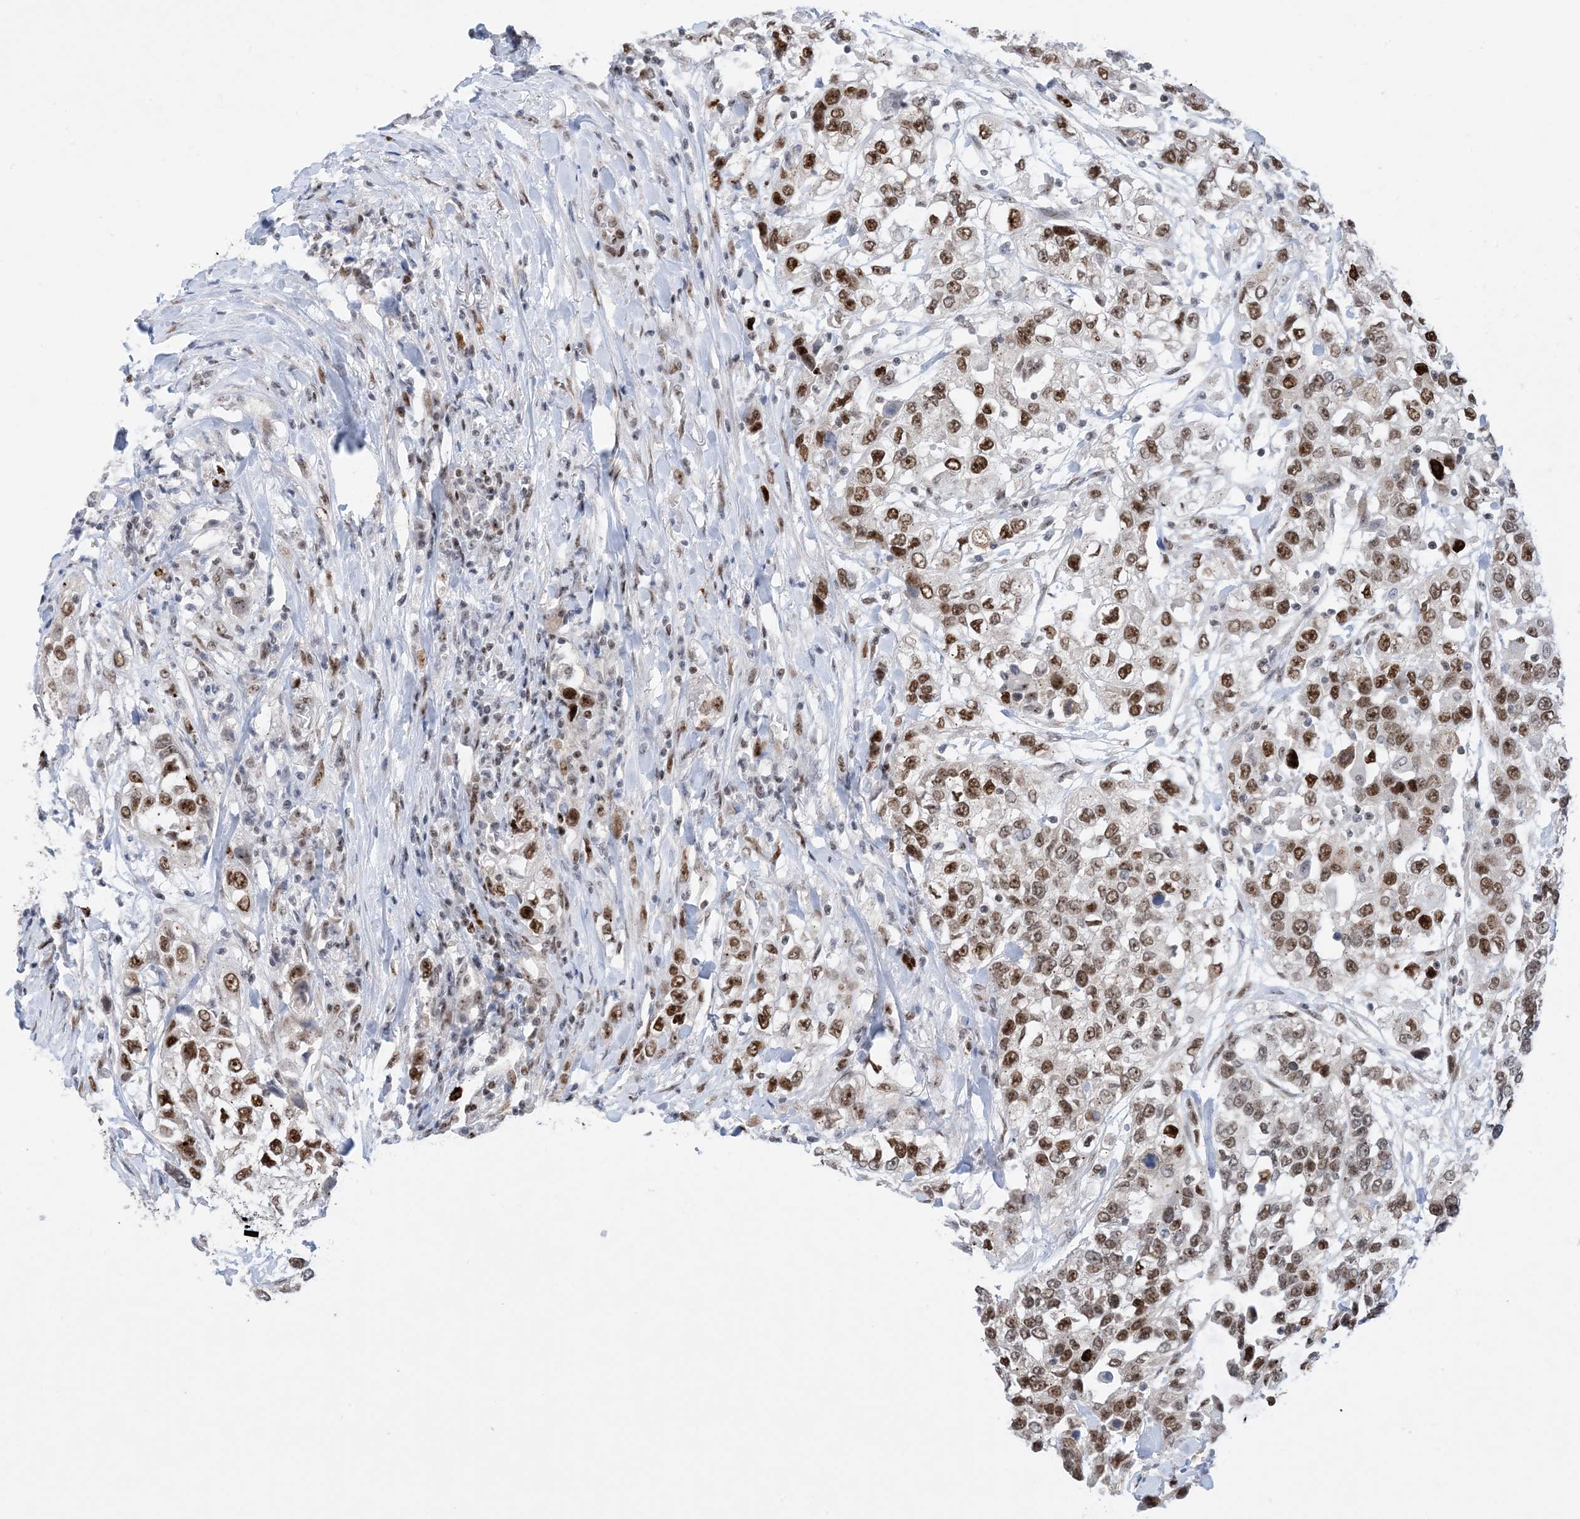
{"staining": {"intensity": "moderate", "quantity": ">75%", "location": "nuclear"}, "tissue": "urothelial cancer", "cell_type": "Tumor cells", "image_type": "cancer", "snomed": [{"axis": "morphology", "description": "Urothelial carcinoma, High grade"}, {"axis": "topography", "description": "Urinary bladder"}], "caption": "A brown stain highlights moderate nuclear positivity of a protein in human urothelial cancer tumor cells. (Brightfield microscopy of DAB IHC at high magnification).", "gene": "TSPYL1", "patient": {"sex": "female", "age": 80}}